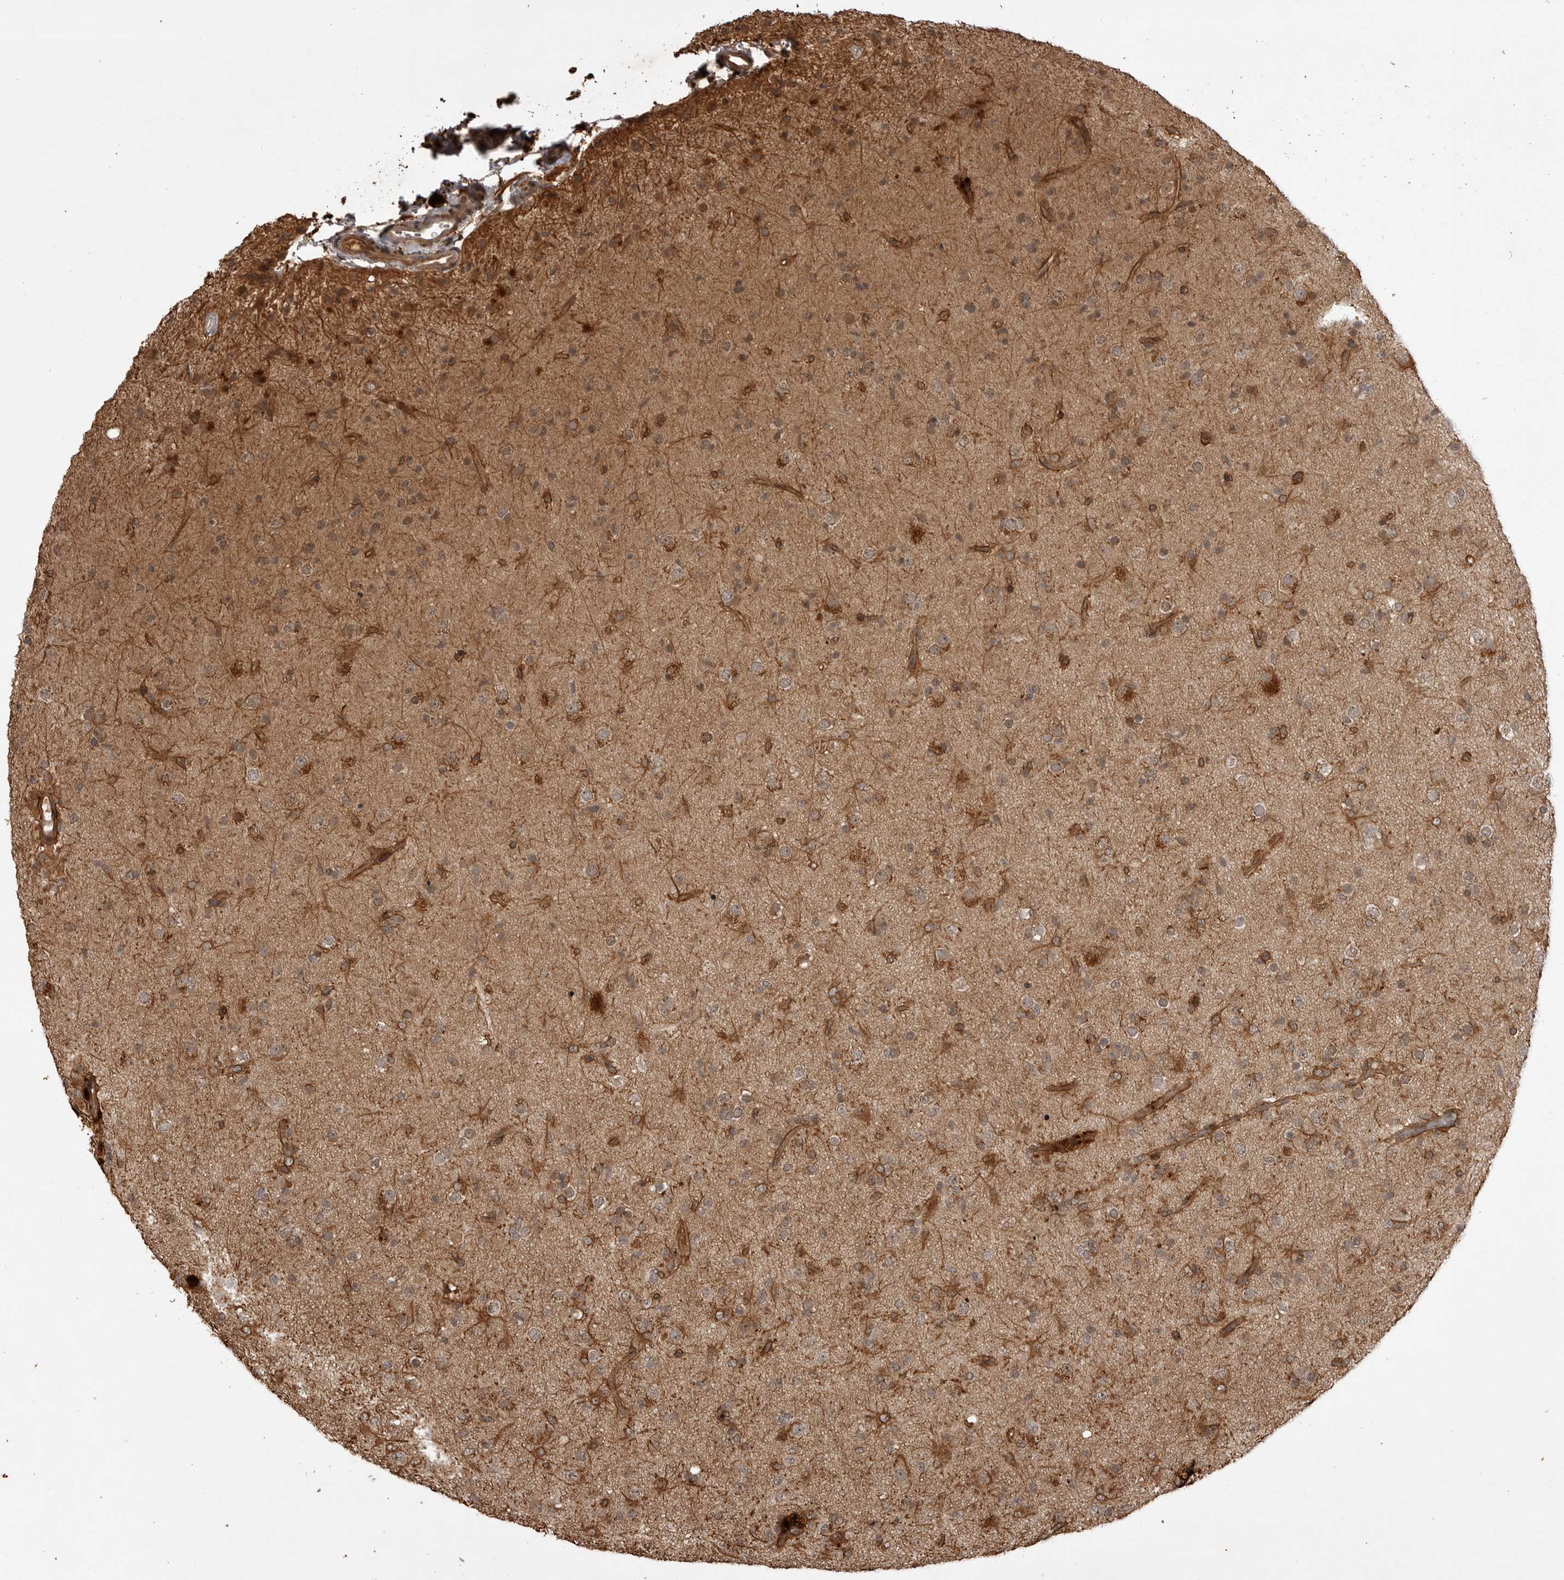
{"staining": {"intensity": "moderate", "quantity": "25%-75%", "location": "cytoplasmic/membranous"}, "tissue": "glioma", "cell_type": "Tumor cells", "image_type": "cancer", "snomed": [{"axis": "morphology", "description": "Glioma, malignant, Low grade"}, {"axis": "topography", "description": "Brain"}], "caption": "Immunohistochemistry (IHC) (DAB (3,3'-diaminobenzidine)) staining of human glioma displays moderate cytoplasmic/membranous protein staining in about 25%-75% of tumor cells. Immunohistochemistry (IHC) stains the protein of interest in brown and the nuclei are stained blue.", "gene": "AKAP7", "patient": {"sex": "male", "age": 65}}